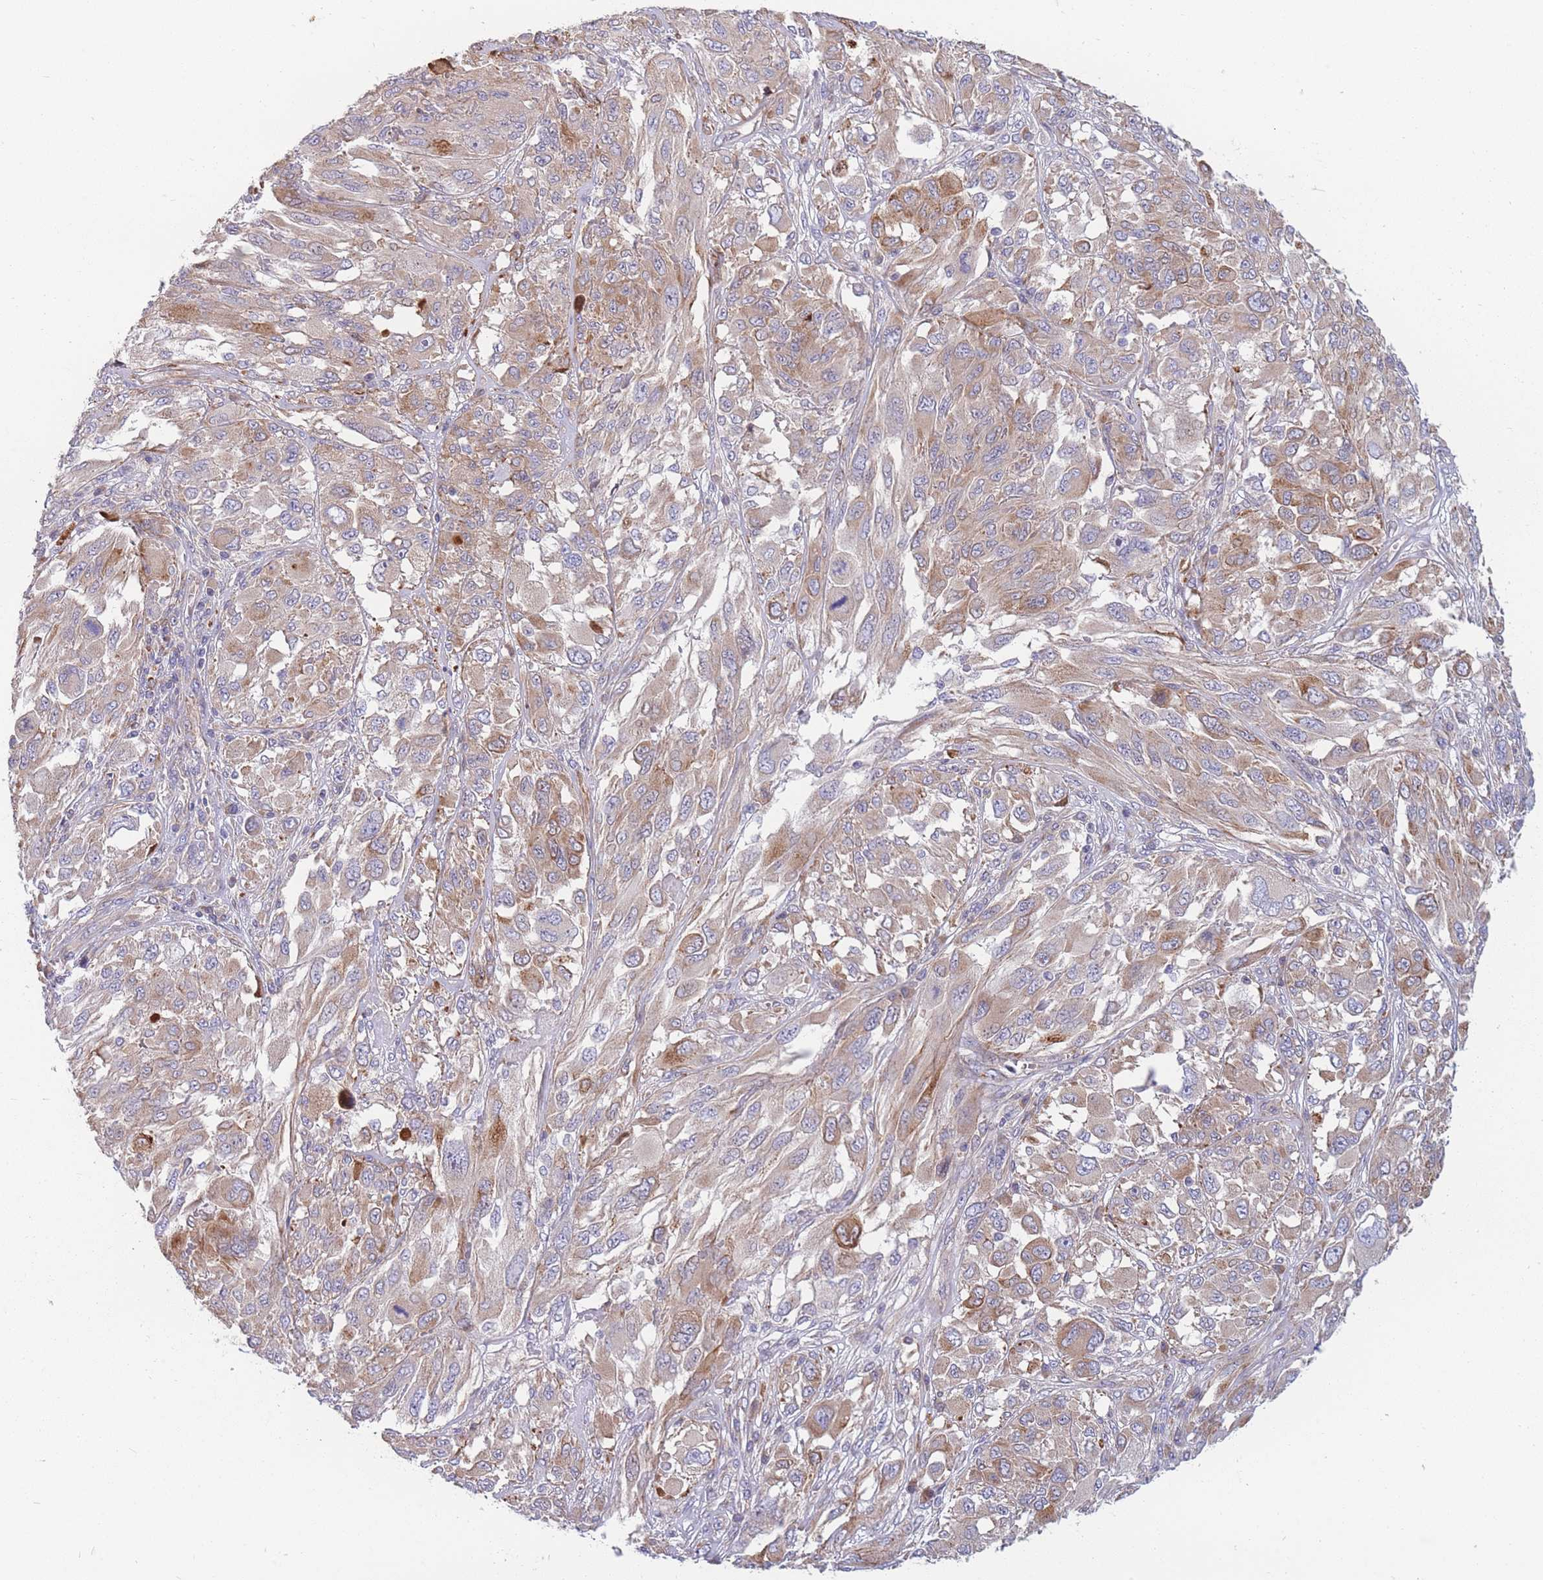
{"staining": {"intensity": "moderate", "quantity": ">75%", "location": "cytoplasmic/membranous"}, "tissue": "melanoma", "cell_type": "Tumor cells", "image_type": "cancer", "snomed": [{"axis": "morphology", "description": "Malignant melanoma, NOS"}, {"axis": "topography", "description": "Skin"}], "caption": "Melanoma was stained to show a protein in brown. There is medium levels of moderate cytoplasmic/membranous staining in about >75% of tumor cells. (DAB (3,3'-diaminobenzidine) IHC with brightfield microscopy, high magnification).", "gene": "TMEM131L", "patient": {"sex": "female", "age": 91}}